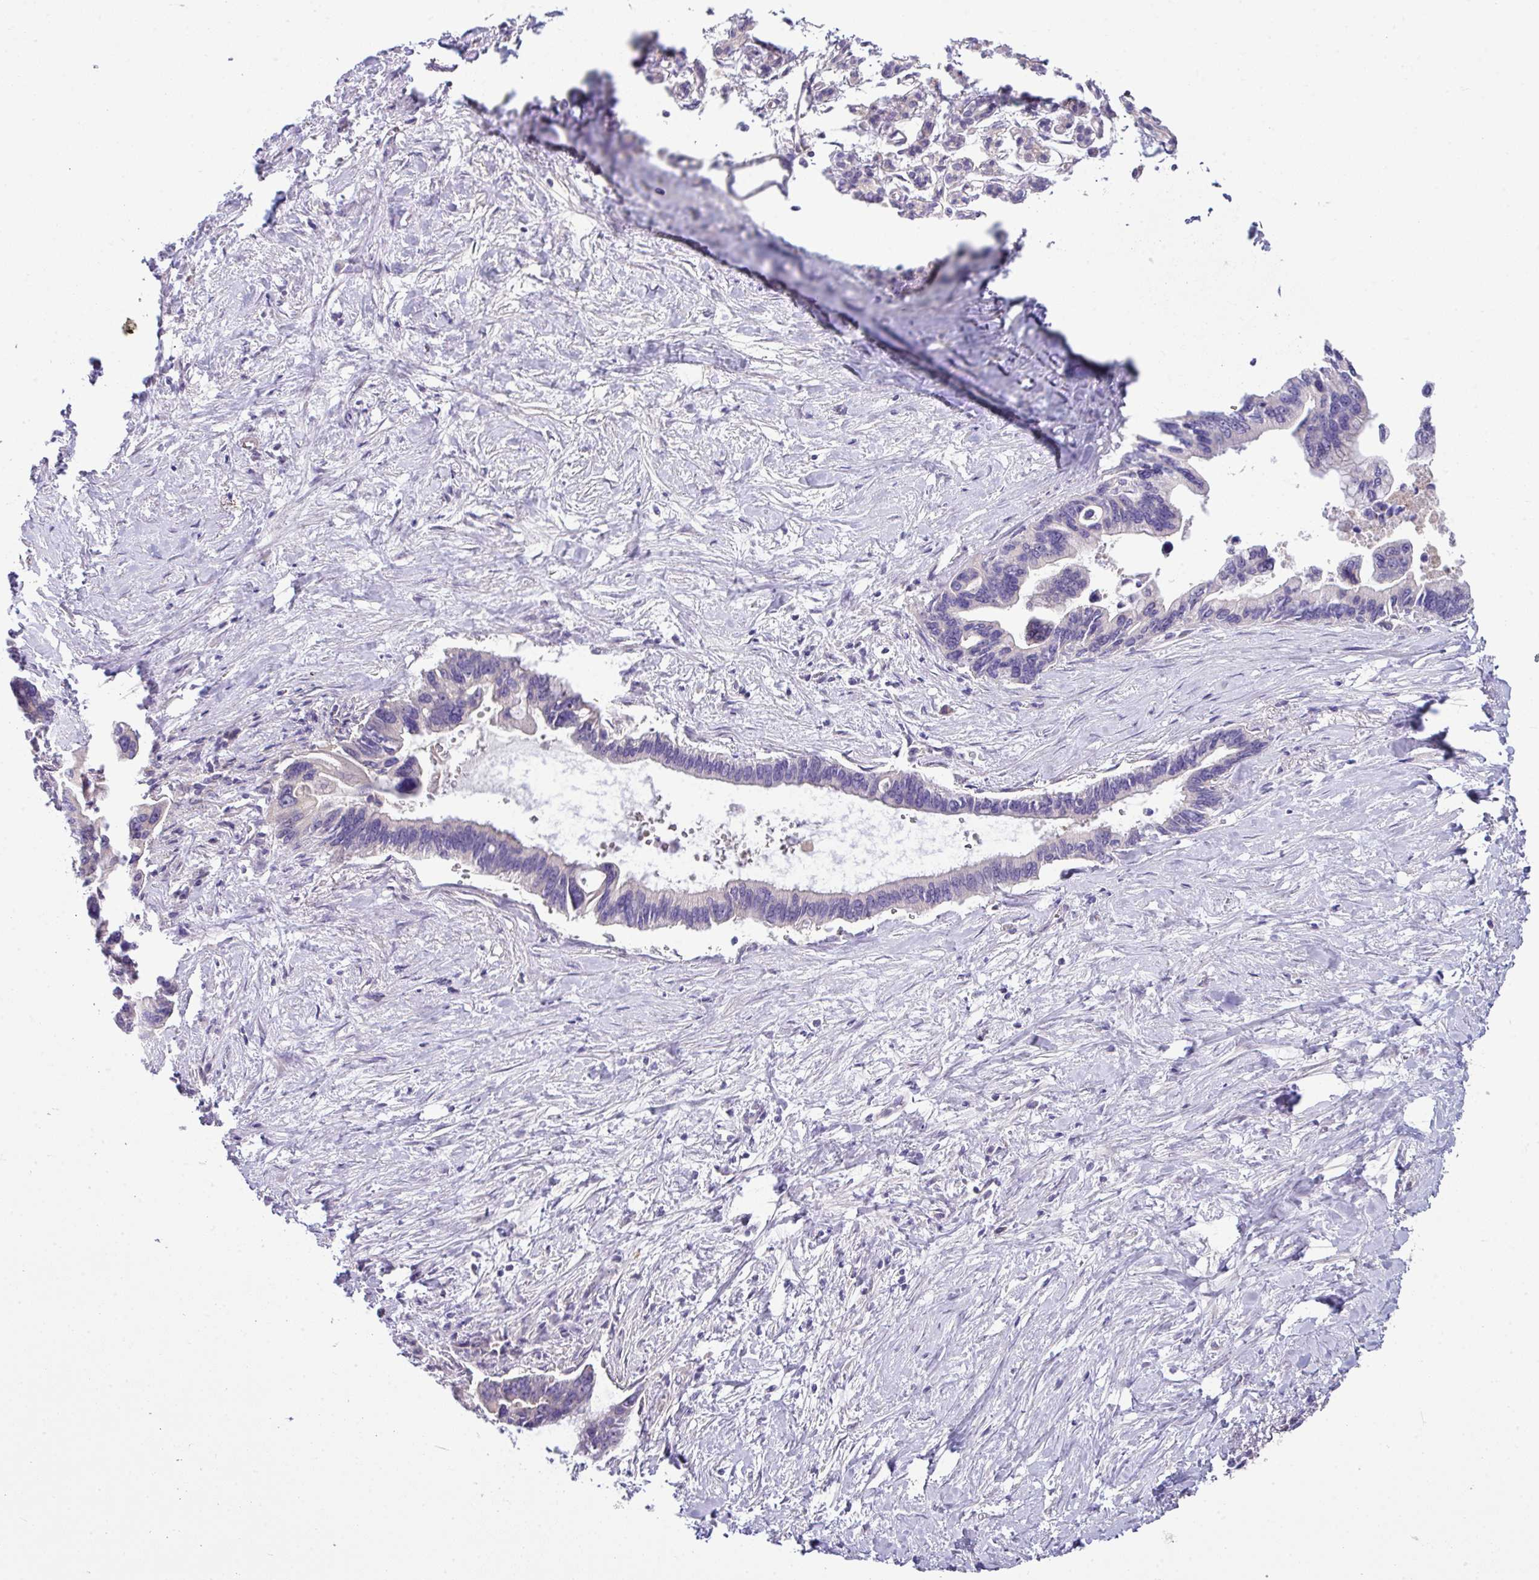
{"staining": {"intensity": "negative", "quantity": "none", "location": "none"}, "tissue": "pancreatic cancer", "cell_type": "Tumor cells", "image_type": "cancer", "snomed": [{"axis": "morphology", "description": "Adenocarcinoma, NOS"}, {"axis": "topography", "description": "Pancreas"}], "caption": "A photomicrograph of pancreatic adenocarcinoma stained for a protein shows no brown staining in tumor cells.", "gene": "SLAMF6", "patient": {"sex": "female", "age": 83}}